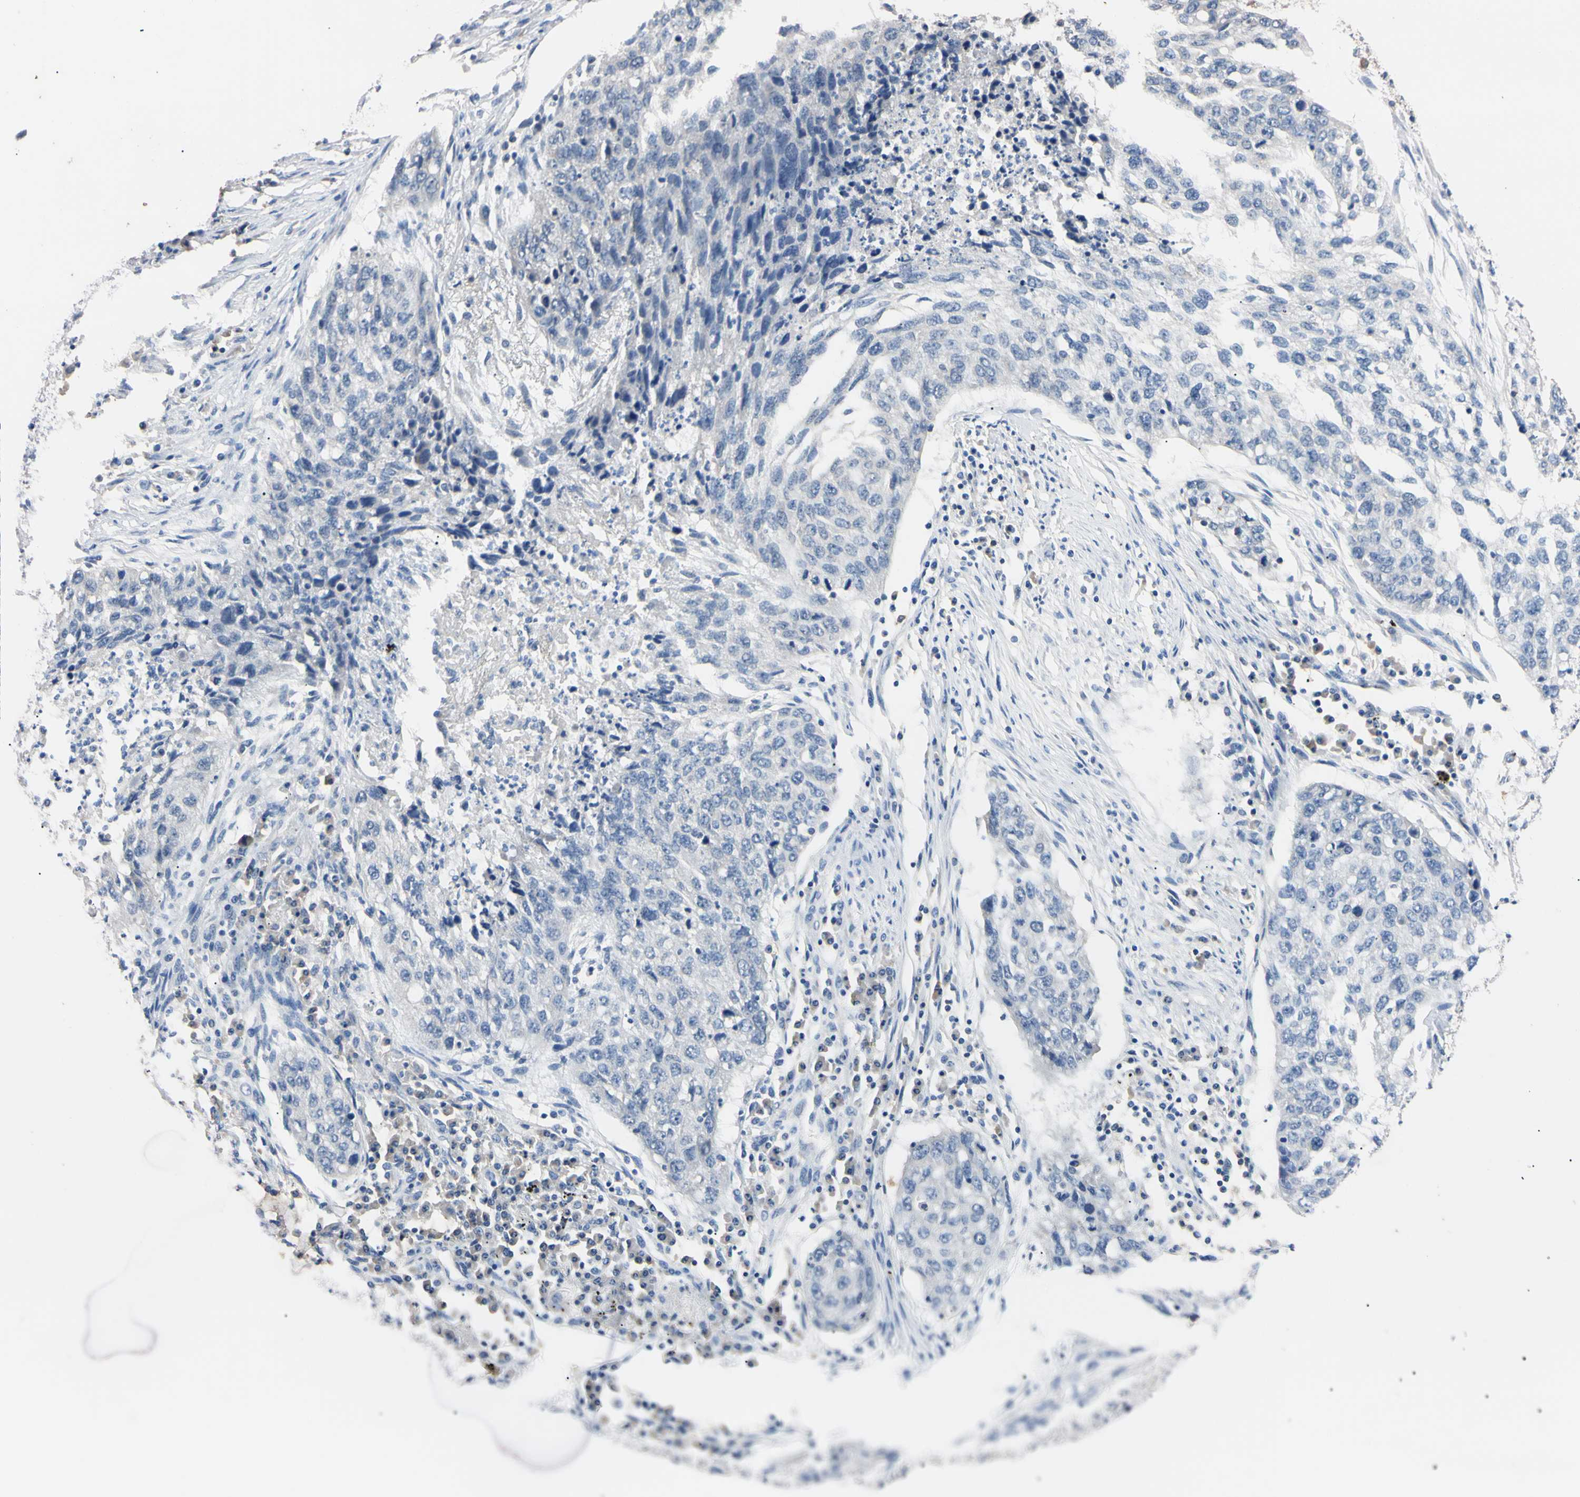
{"staining": {"intensity": "negative", "quantity": "none", "location": "none"}, "tissue": "lung cancer", "cell_type": "Tumor cells", "image_type": "cancer", "snomed": [{"axis": "morphology", "description": "Squamous cell carcinoma, NOS"}, {"axis": "topography", "description": "Lung"}], "caption": "IHC of human lung cancer (squamous cell carcinoma) reveals no staining in tumor cells.", "gene": "PNKD", "patient": {"sex": "female", "age": 63}}